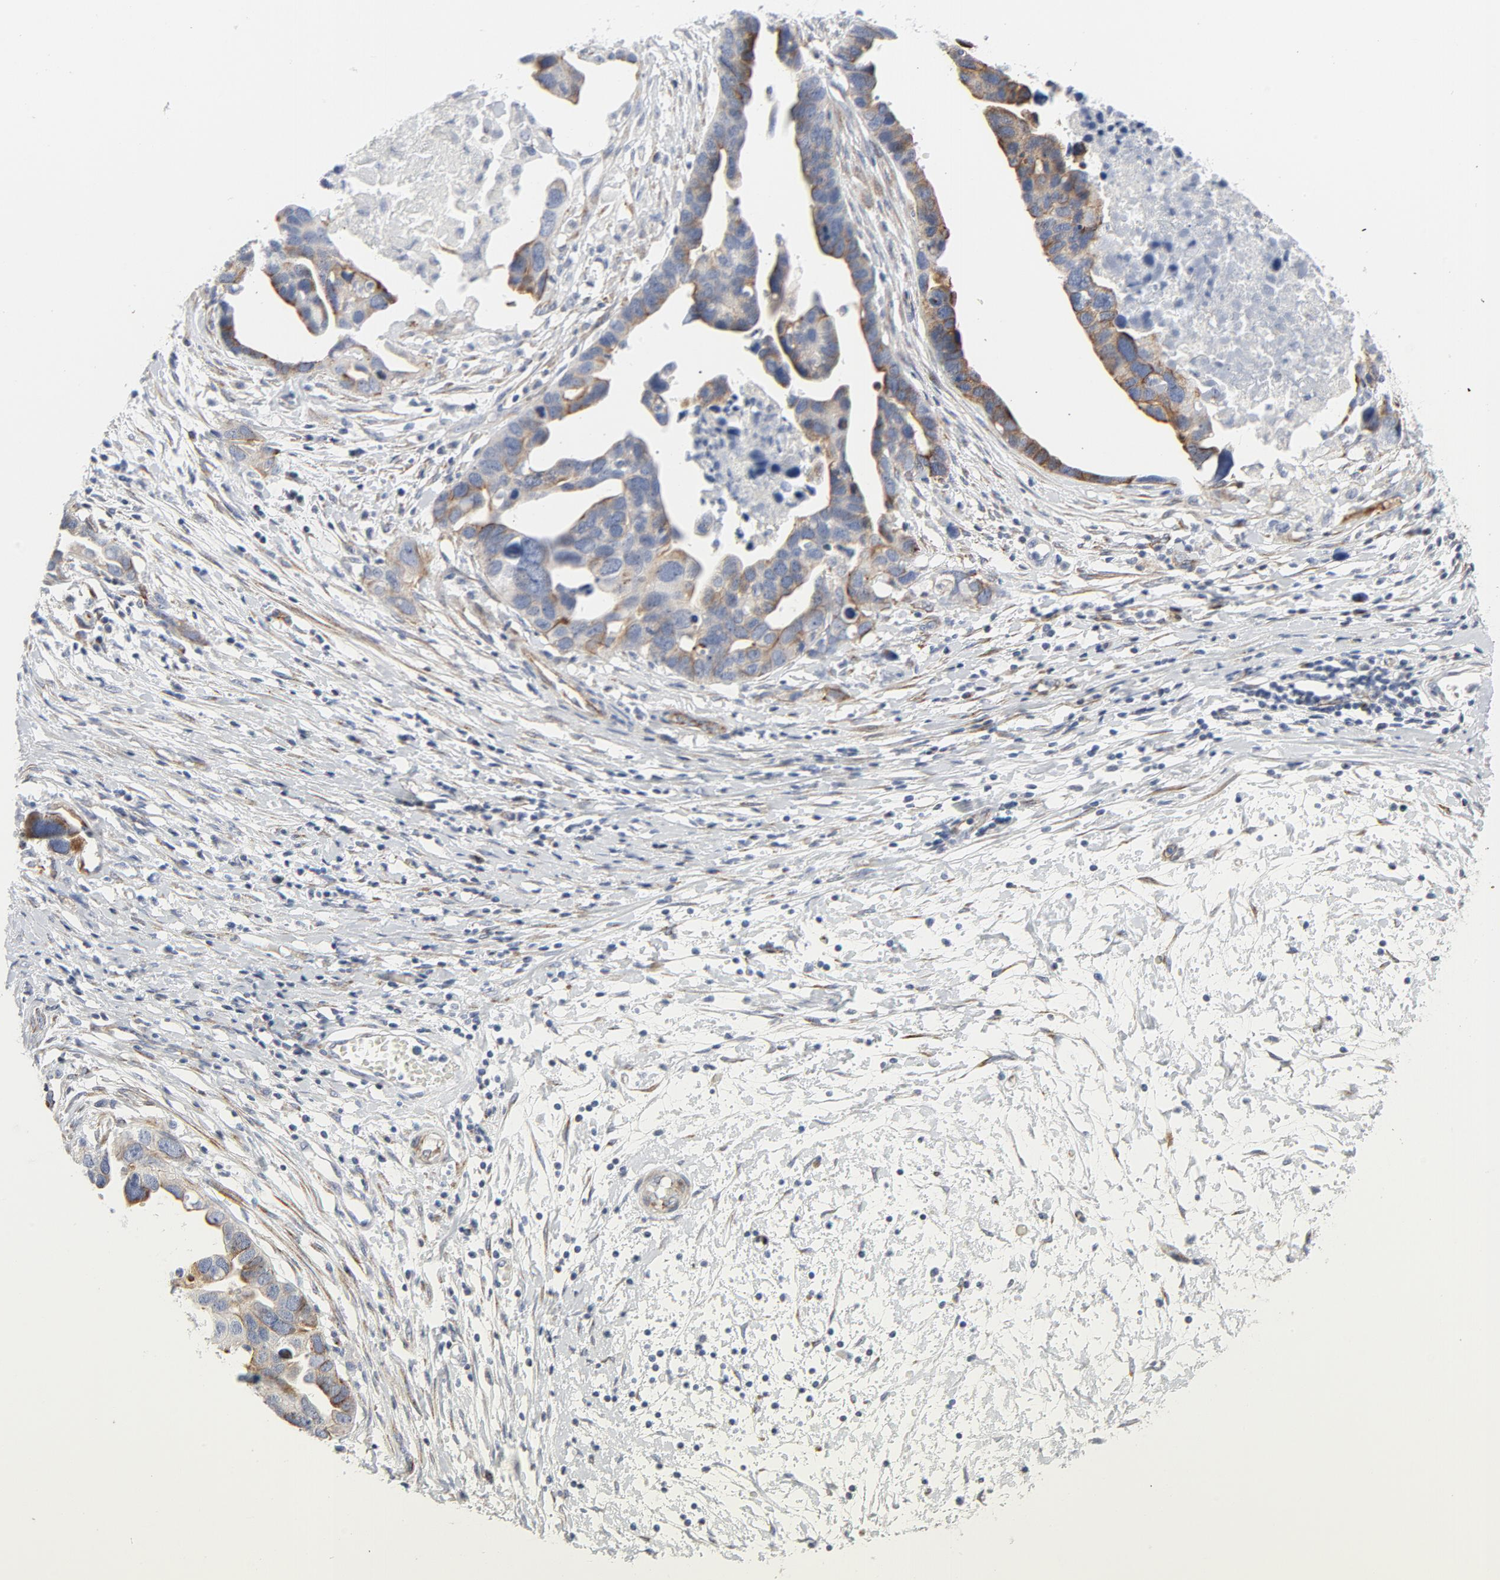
{"staining": {"intensity": "moderate", "quantity": "25%-75%", "location": "cytoplasmic/membranous"}, "tissue": "ovarian cancer", "cell_type": "Tumor cells", "image_type": "cancer", "snomed": [{"axis": "morphology", "description": "Cystadenocarcinoma, serous, NOS"}, {"axis": "topography", "description": "Ovary"}], "caption": "Immunohistochemical staining of ovarian cancer (serous cystadenocarcinoma) demonstrates medium levels of moderate cytoplasmic/membranous protein staining in about 25%-75% of tumor cells.", "gene": "TUBB1", "patient": {"sex": "female", "age": 54}}